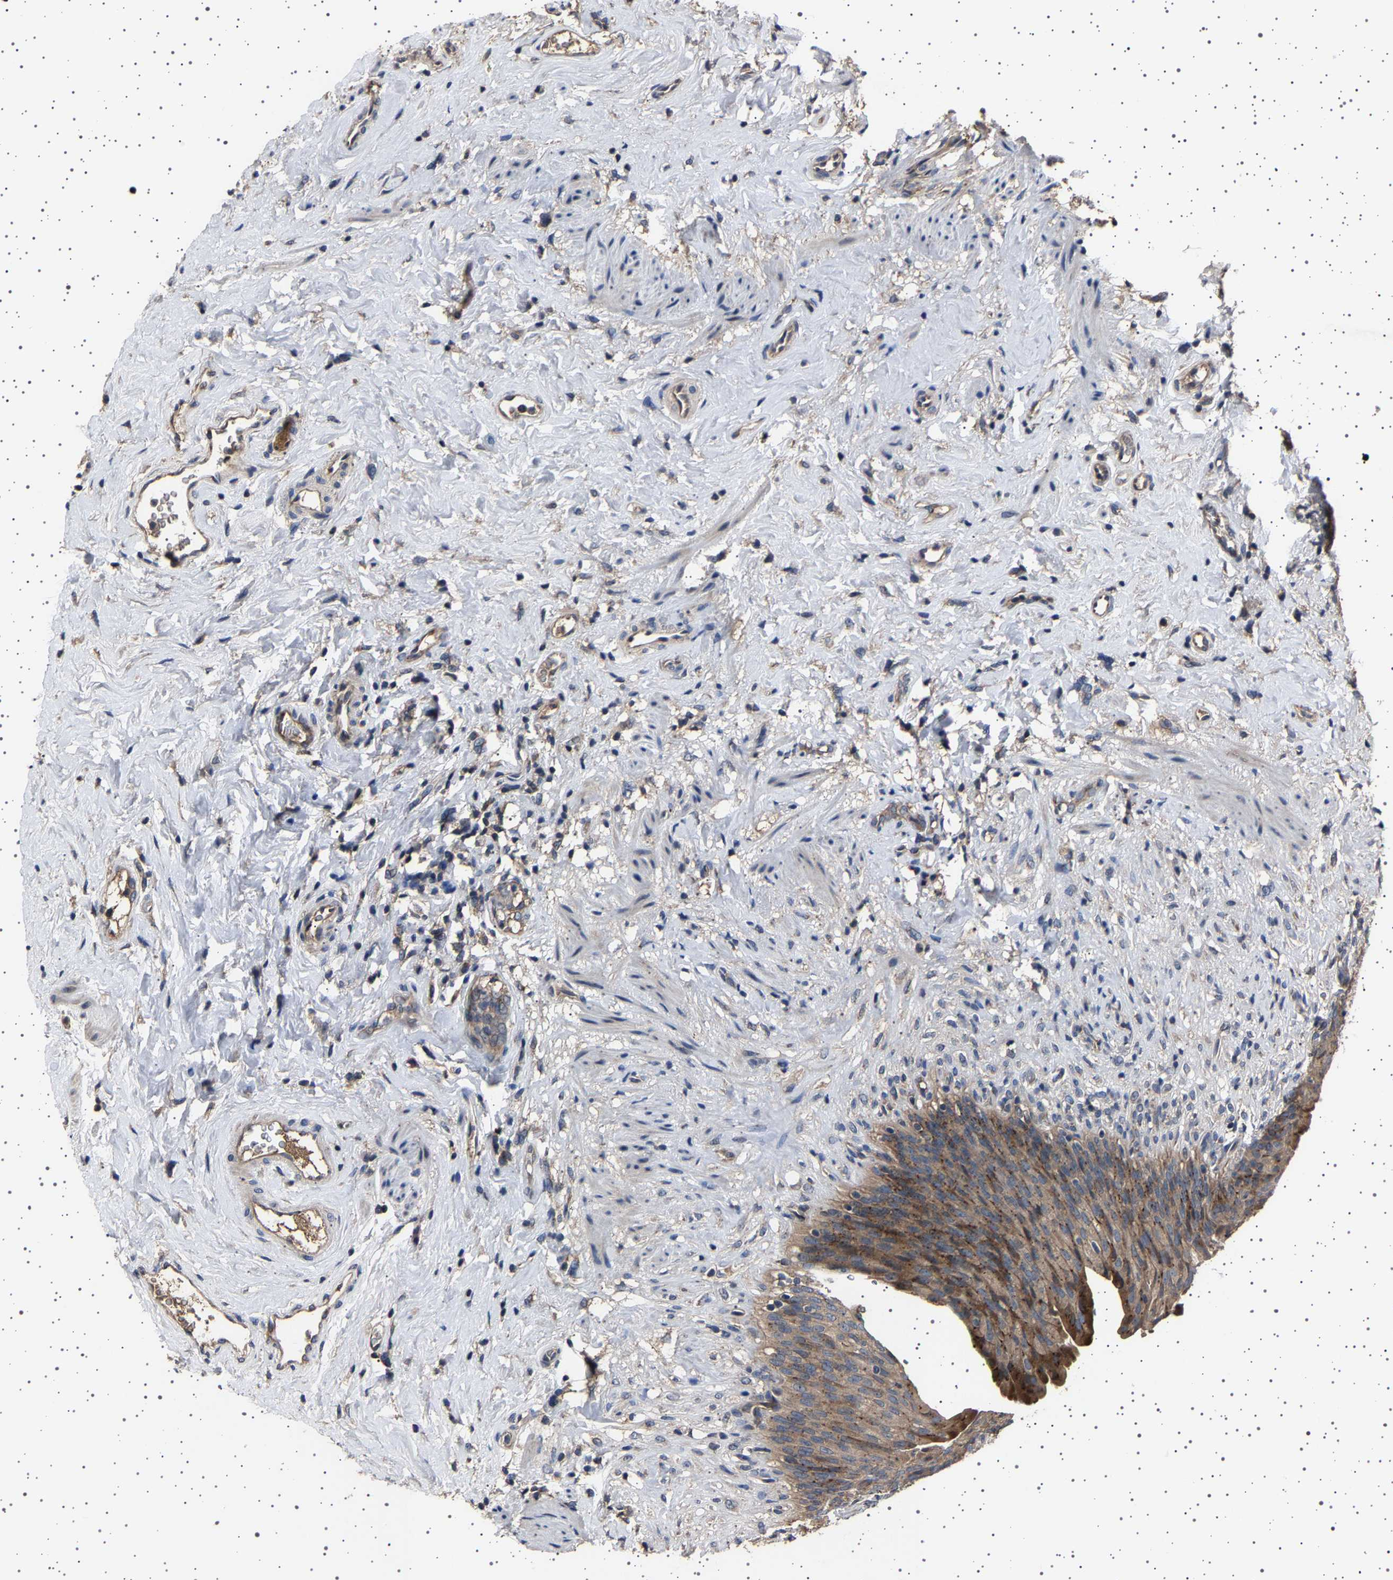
{"staining": {"intensity": "moderate", "quantity": ">75%", "location": "cytoplasmic/membranous"}, "tissue": "urinary bladder", "cell_type": "Urothelial cells", "image_type": "normal", "snomed": [{"axis": "morphology", "description": "Normal tissue, NOS"}, {"axis": "topography", "description": "Urinary bladder"}], "caption": "Protein staining of unremarkable urinary bladder displays moderate cytoplasmic/membranous expression in about >75% of urothelial cells. (DAB = brown stain, brightfield microscopy at high magnification).", "gene": "NCKAP1", "patient": {"sex": "female", "age": 79}}